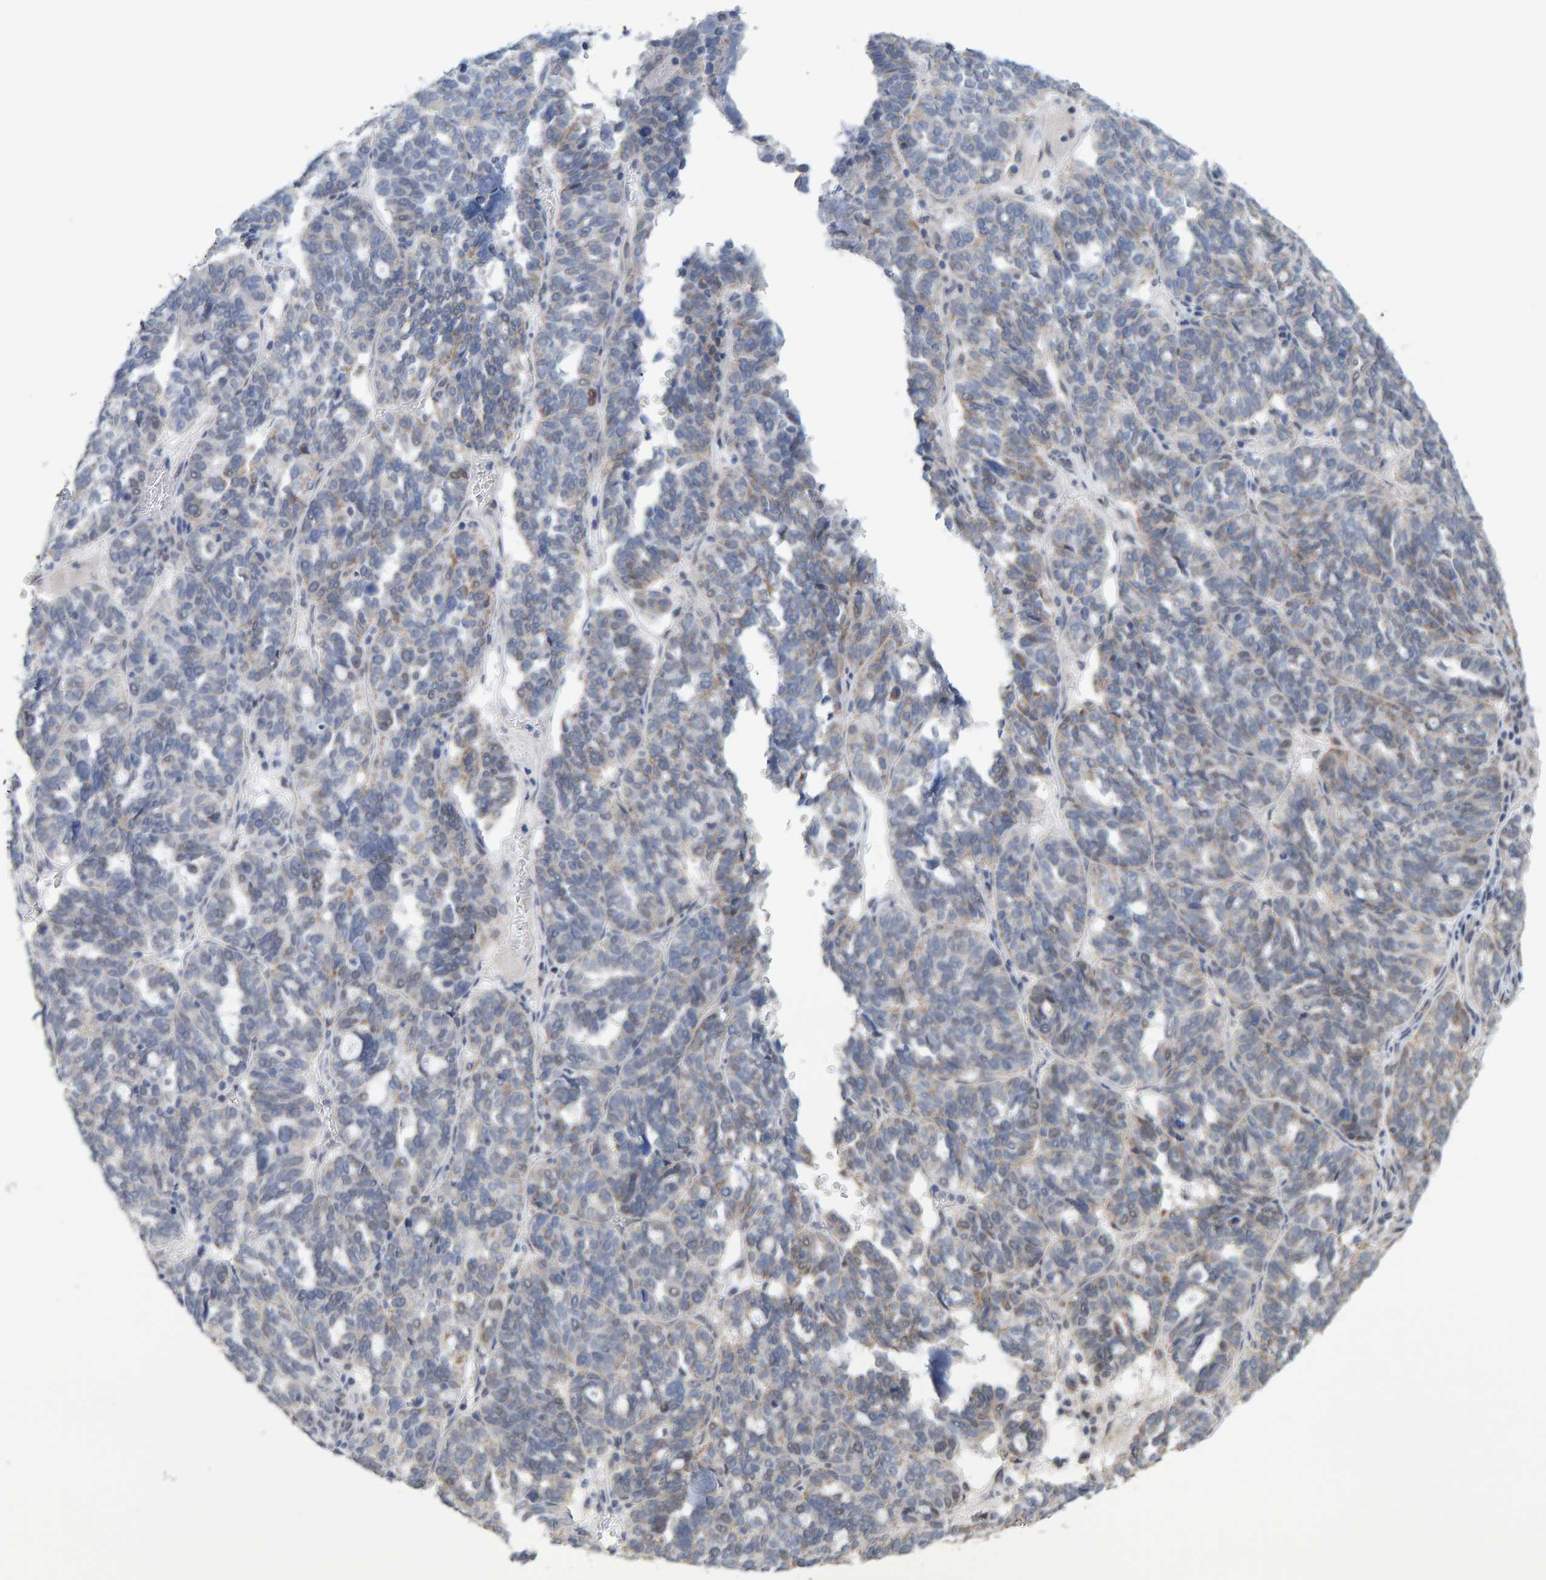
{"staining": {"intensity": "weak", "quantity": "<25%", "location": "cytoplasmic/membranous"}, "tissue": "ovarian cancer", "cell_type": "Tumor cells", "image_type": "cancer", "snomed": [{"axis": "morphology", "description": "Cystadenocarcinoma, serous, NOS"}, {"axis": "topography", "description": "Ovary"}], "caption": "Human ovarian cancer stained for a protein using immunohistochemistry reveals no staining in tumor cells.", "gene": "USP43", "patient": {"sex": "female", "age": 59}}